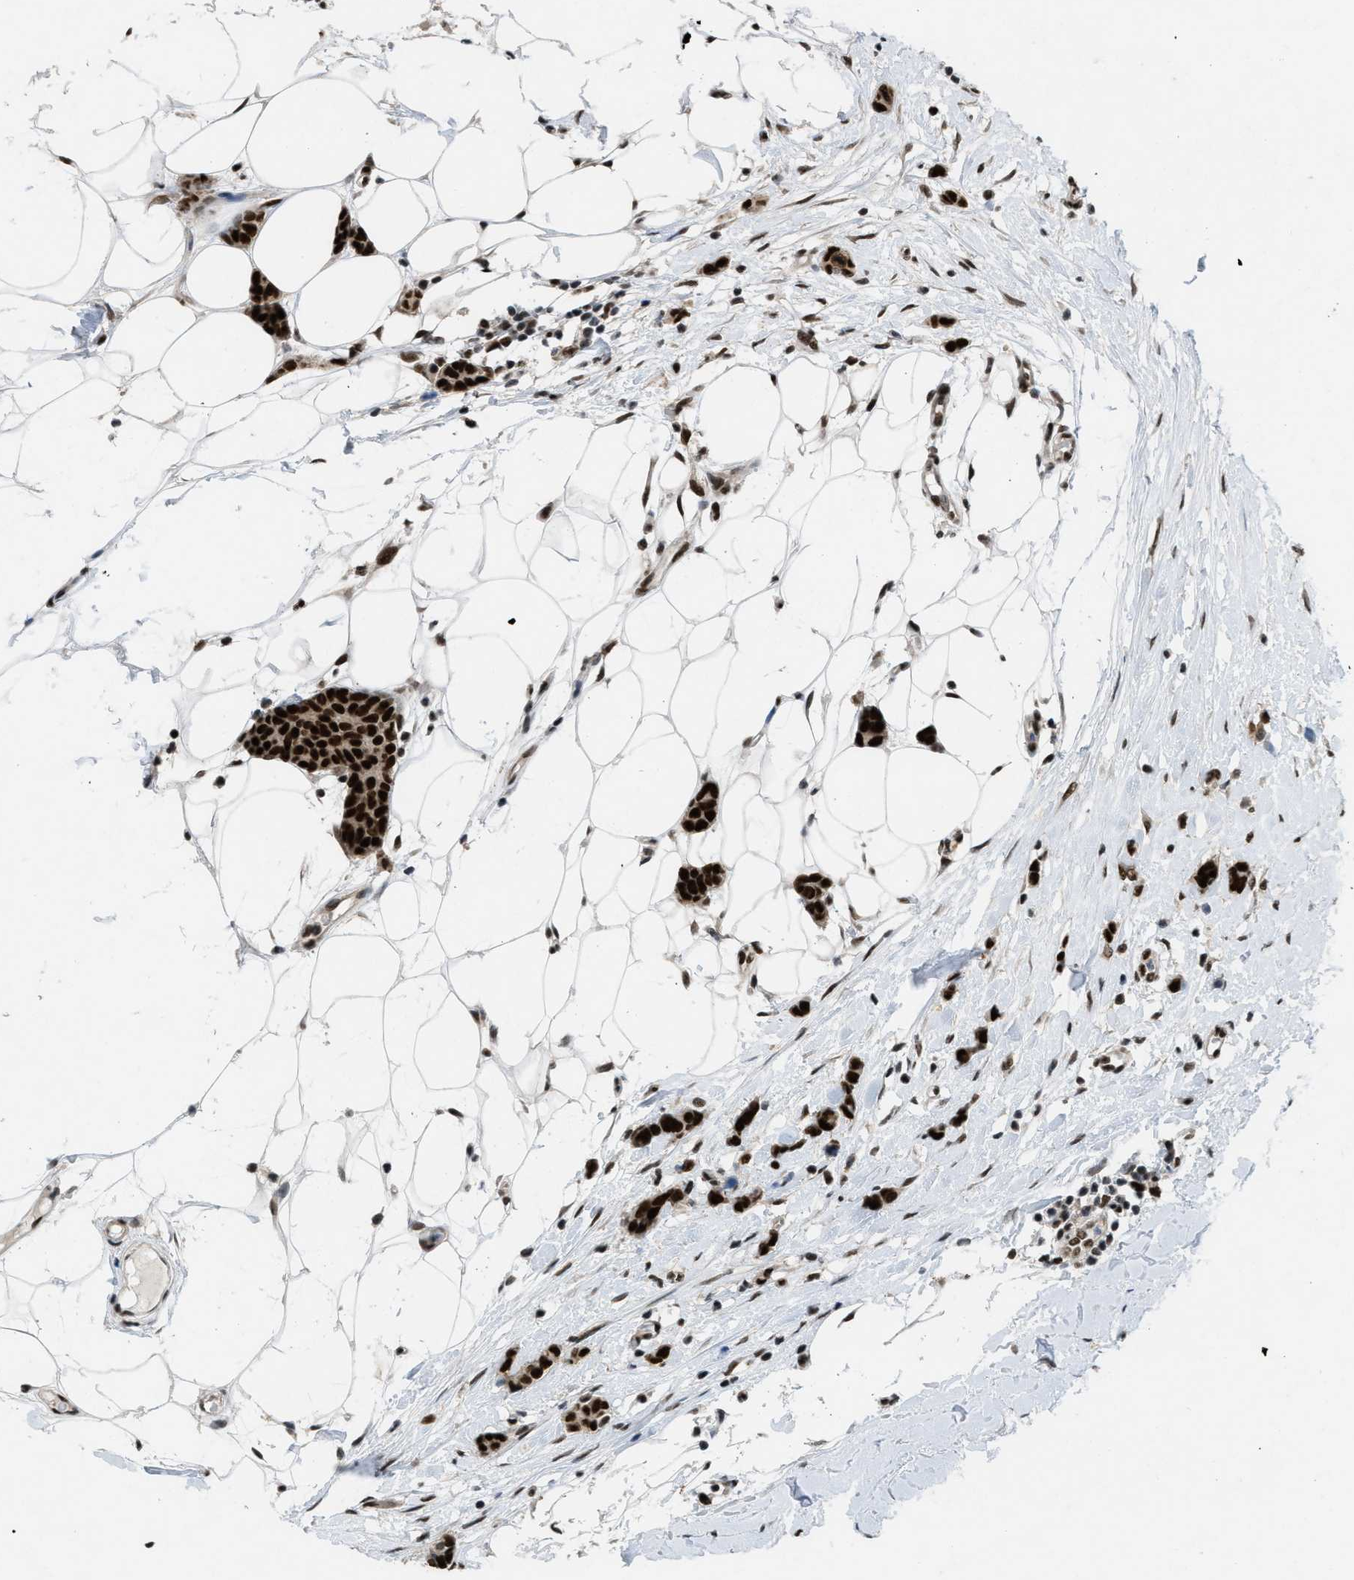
{"staining": {"intensity": "strong", "quantity": ">75%", "location": "nuclear"}, "tissue": "breast cancer", "cell_type": "Tumor cells", "image_type": "cancer", "snomed": [{"axis": "morphology", "description": "Lobular carcinoma"}, {"axis": "topography", "description": "Skin"}, {"axis": "topography", "description": "Breast"}], "caption": "Protein staining by immunohistochemistry (IHC) reveals strong nuclear expression in approximately >75% of tumor cells in breast lobular carcinoma. The staining was performed using DAB, with brown indicating positive protein expression. Nuclei are stained blue with hematoxylin.", "gene": "CDT1", "patient": {"sex": "female", "age": 46}}